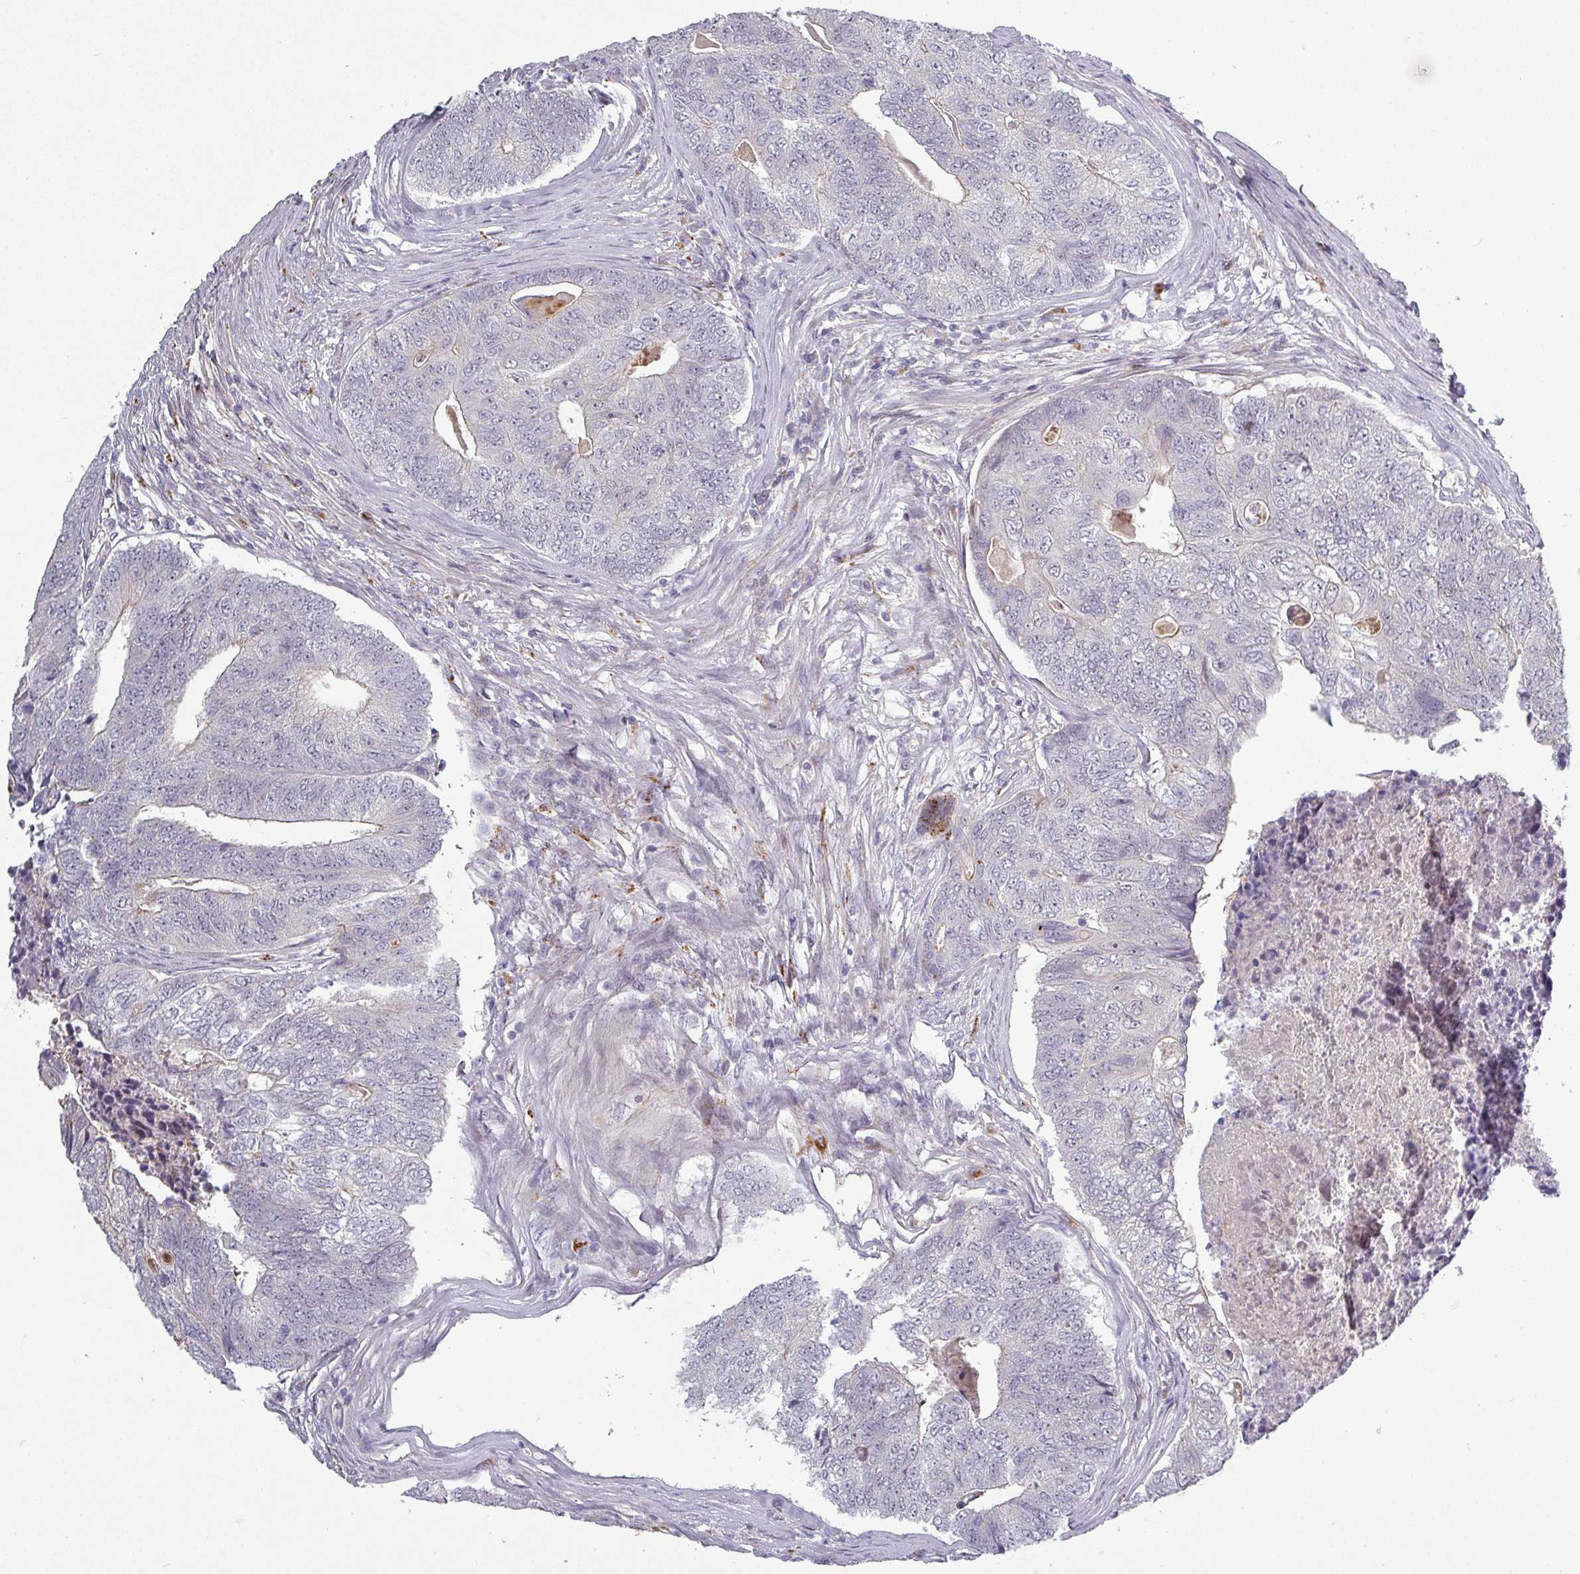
{"staining": {"intensity": "weak", "quantity": "<25%", "location": "cytoplasmic/membranous"}, "tissue": "colorectal cancer", "cell_type": "Tumor cells", "image_type": "cancer", "snomed": [{"axis": "morphology", "description": "Adenocarcinoma, NOS"}, {"axis": "topography", "description": "Colon"}], "caption": "Tumor cells show no significant protein expression in colorectal cancer.", "gene": "C2orf16", "patient": {"sex": "female", "age": 67}}